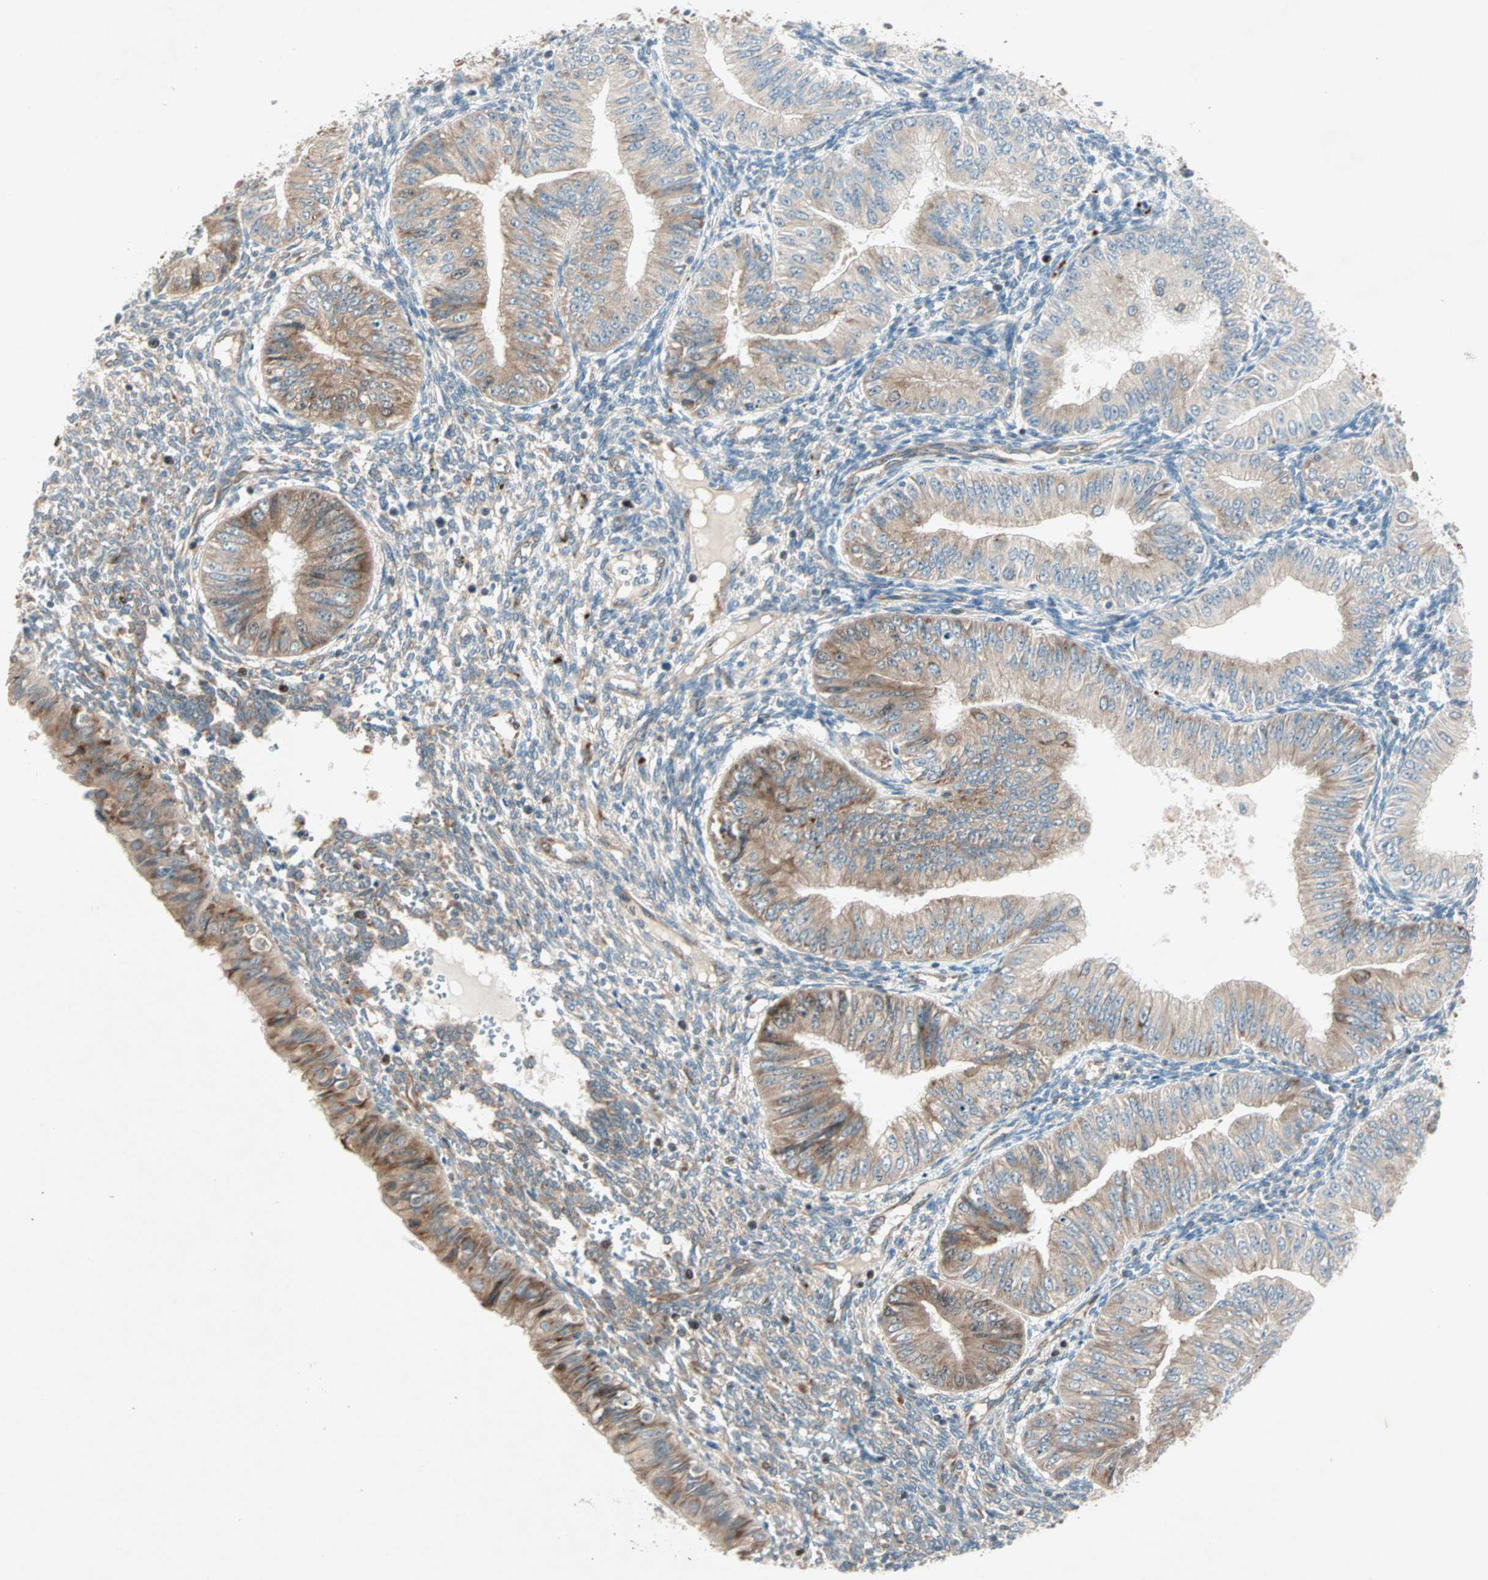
{"staining": {"intensity": "moderate", "quantity": ">75%", "location": "cytoplasmic/membranous"}, "tissue": "endometrial cancer", "cell_type": "Tumor cells", "image_type": "cancer", "snomed": [{"axis": "morphology", "description": "Normal tissue, NOS"}, {"axis": "morphology", "description": "Adenocarcinoma, NOS"}, {"axis": "topography", "description": "Endometrium"}], "caption": "Protein expression analysis of human endometrial adenocarcinoma reveals moderate cytoplasmic/membranous expression in approximately >75% of tumor cells.", "gene": "ZNF37A", "patient": {"sex": "female", "age": 53}}